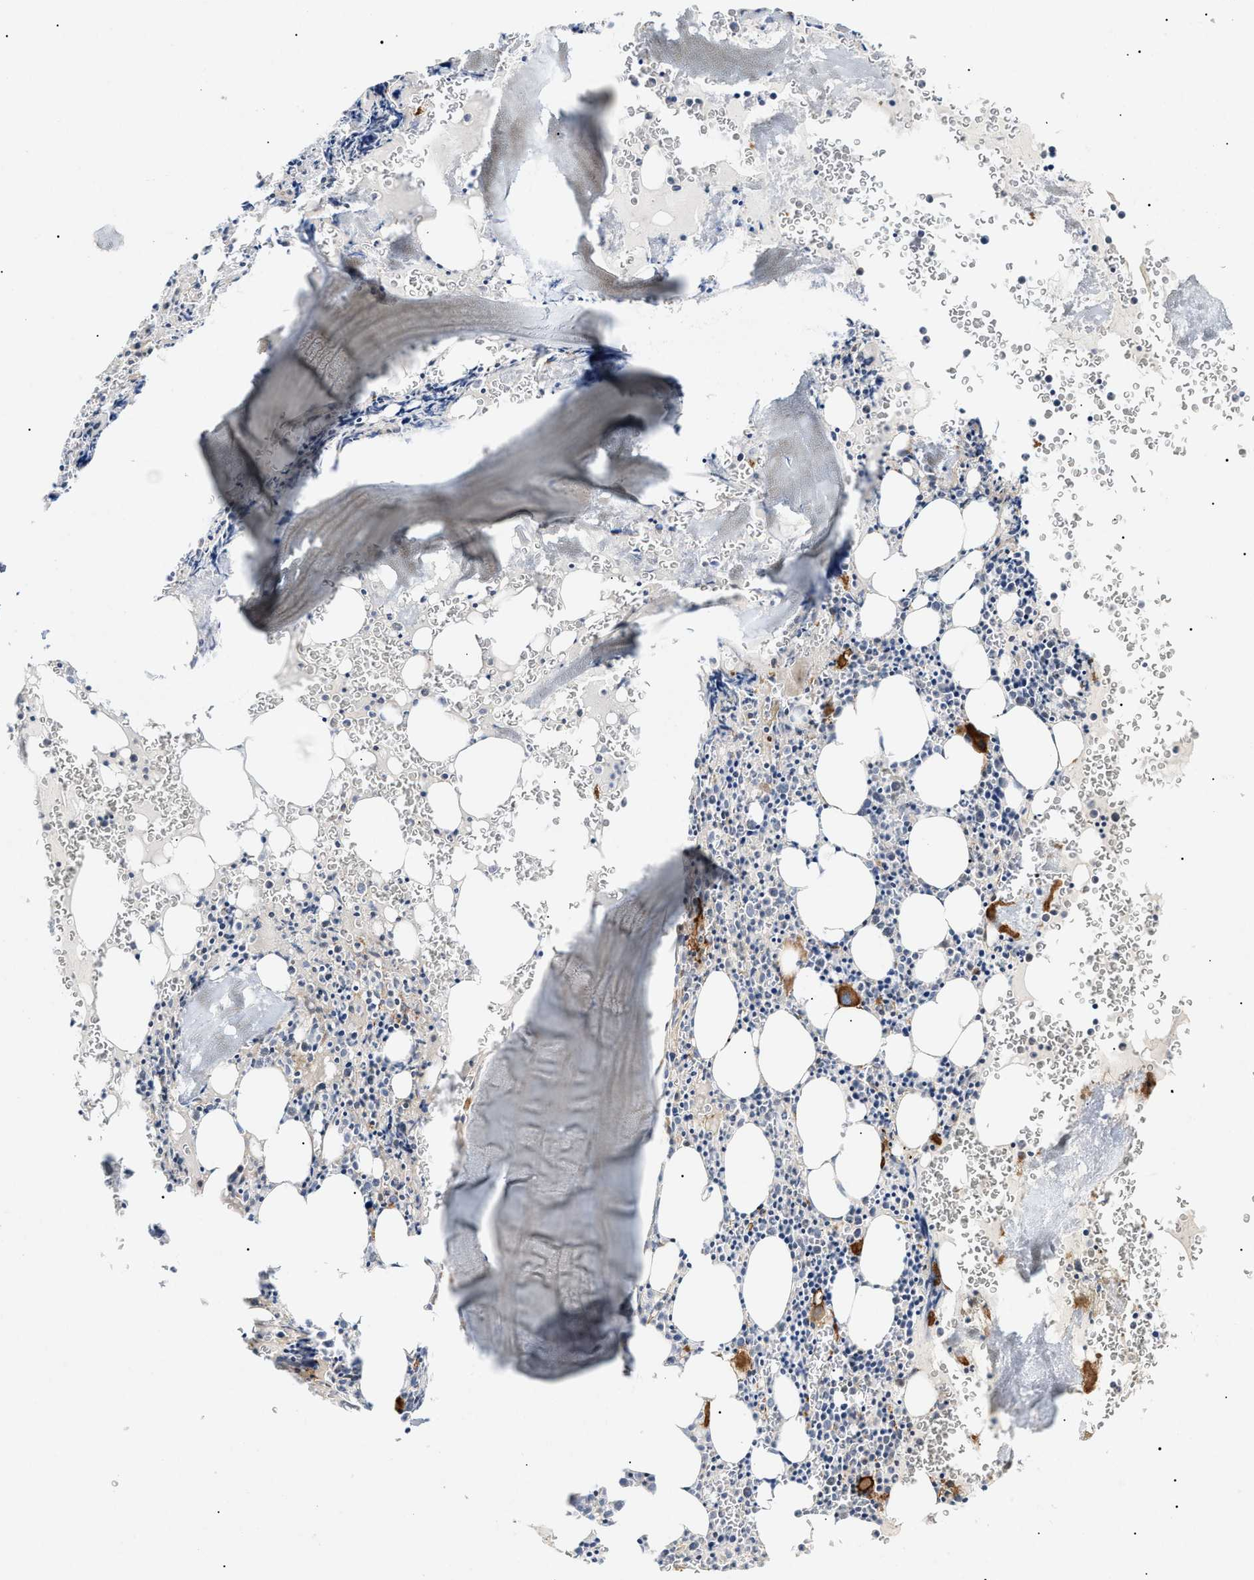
{"staining": {"intensity": "moderate", "quantity": "<25%", "location": "cytoplasmic/membranous"}, "tissue": "bone marrow", "cell_type": "Hematopoietic cells", "image_type": "normal", "snomed": [{"axis": "morphology", "description": "Normal tissue, NOS"}, {"axis": "morphology", "description": "Inflammation, NOS"}, {"axis": "topography", "description": "Bone marrow"}], "caption": "A high-resolution histopathology image shows immunohistochemistry staining of benign bone marrow, which exhibits moderate cytoplasmic/membranous positivity in approximately <25% of hematopoietic cells. (DAB = brown stain, brightfield microscopy at high magnification).", "gene": "ZFHX2", "patient": {"sex": "male", "age": 37}}